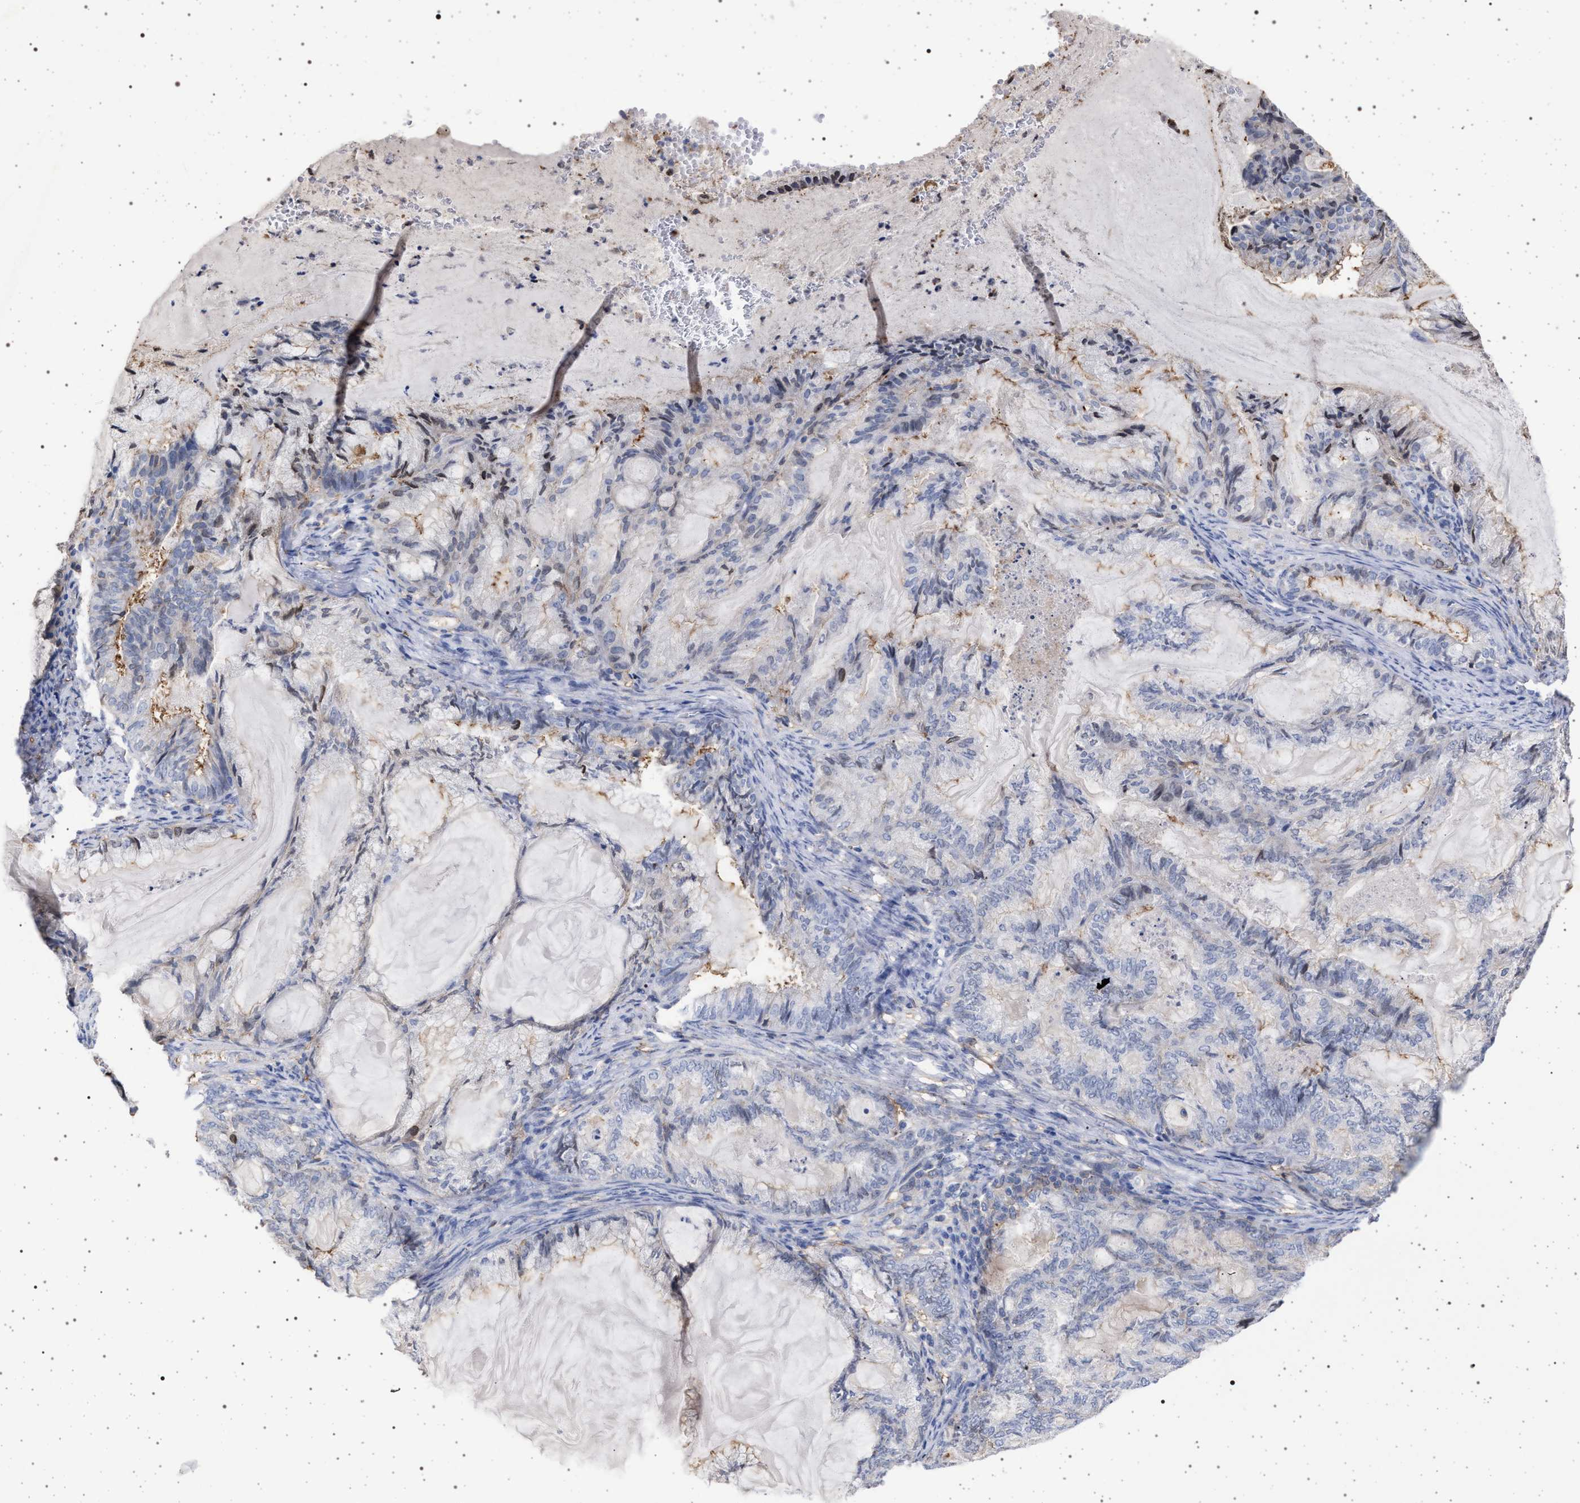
{"staining": {"intensity": "weak", "quantity": "<25%", "location": "cytoplasmic/membranous"}, "tissue": "endometrial cancer", "cell_type": "Tumor cells", "image_type": "cancer", "snomed": [{"axis": "morphology", "description": "Adenocarcinoma, NOS"}, {"axis": "topography", "description": "Endometrium"}], "caption": "DAB immunohistochemical staining of endometrial cancer (adenocarcinoma) exhibits no significant expression in tumor cells. Brightfield microscopy of immunohistochemistry stained with DAB (3,3'-diaminobenzidine) (brown) and hematoxylin (blue), captured at high magnification.", "gene": "PLG", "patient": {"sex": "female", "age": 86}}